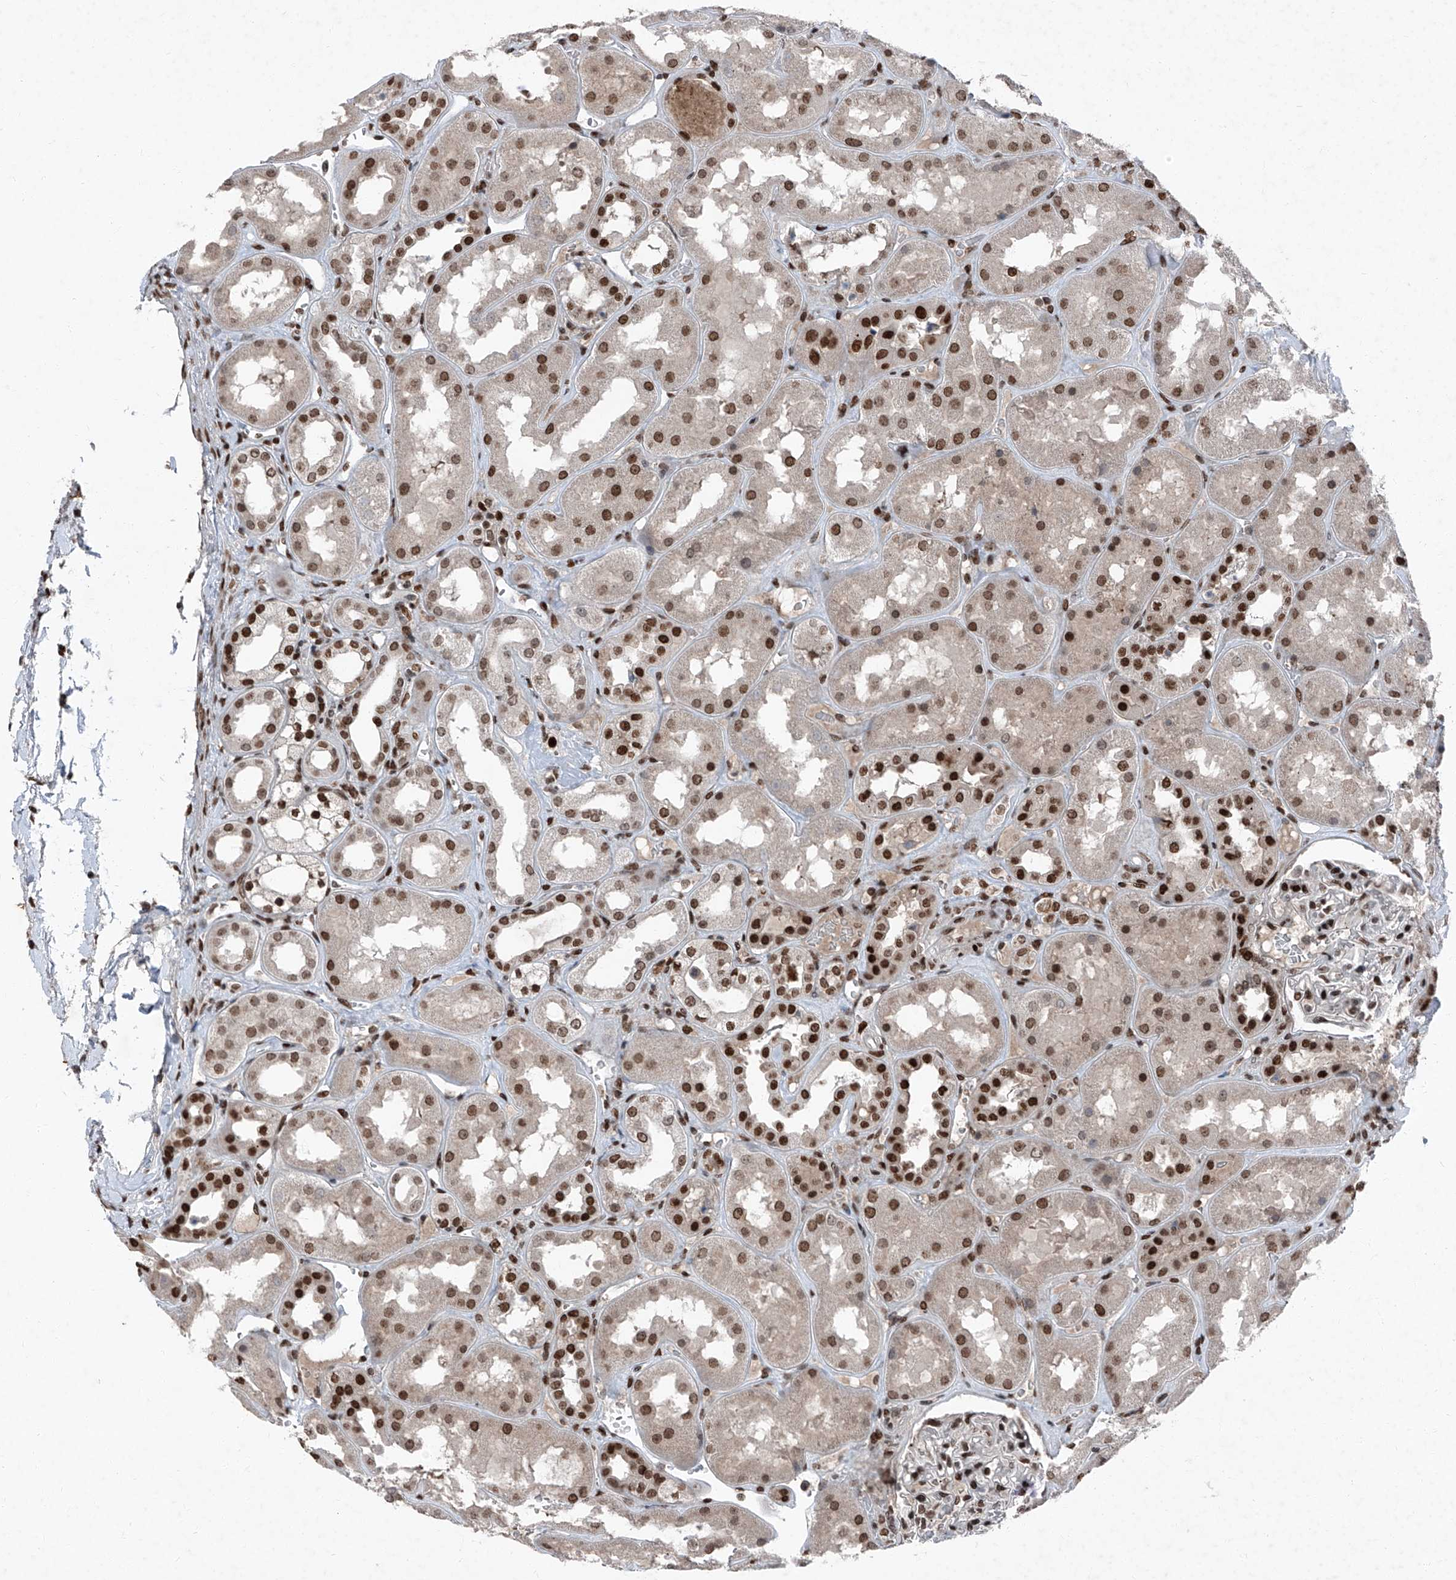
{"staining": {"intensity": "moderate", "quantity": ">75%", "location": "nuclear"}, "tissue": "kidney", "cell_type": "Cells in glomeruli", "image_type": "normal", "snomed": [{"axis": "morphology", "description": "Normal tissue, NOS"}, {"axis": "topography", "description": "Kidney"}], "caption": "Protein analysis of benign kidney demonstrates moderate nuclear expression in about >75% of cells in glomeruli. The staining was performed using DAB, with brown indicating positive protein expression. Nuclei are stained blue with hematoxylin.", "gene": "BMI1", "patient": {"sex": "male", "age": 70}}